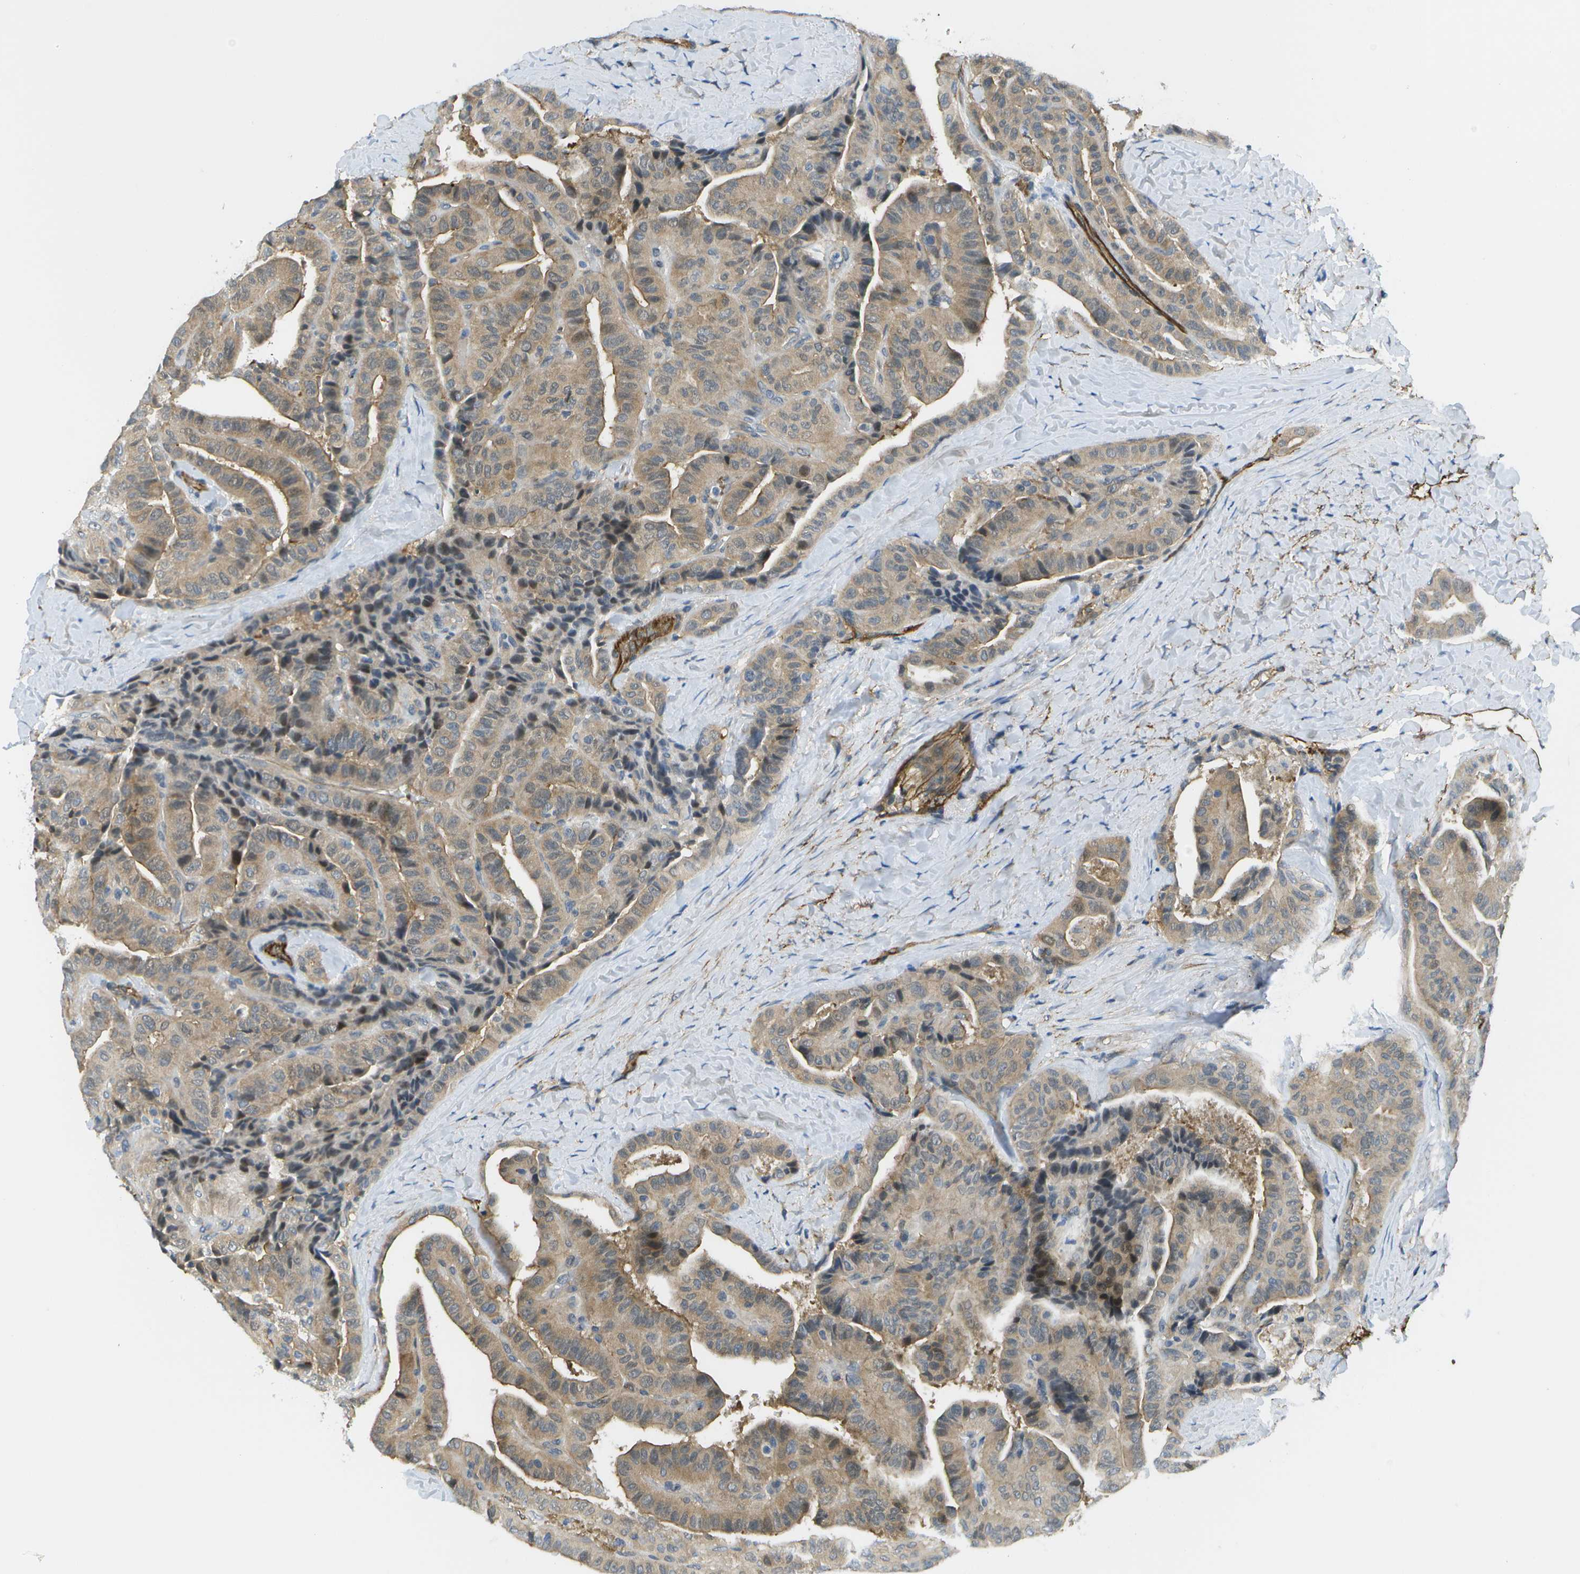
{"staining": {"intensity": "weak", "quantity": ">75%", "location": "cytoplasmic/membranous"}, "tissue": "thyroid cancer", "cell_type": "Tumor cells", "image_type": "cancer", "snomed": [{"axis": "morphology", "description": "Papillary adenocarcinoma, NOS"}, {"axis": "topography", "description": "Thyroid gland"}], "caption": "This is a histology image of immunohistochemistry (IHC) staining of papillary adenocarcinoma (thyroid), which shows weak positivity in the cytoplasmic/membranous of tumor cells.", "gene": "KIAA0040", "patient": {"sex": "male", "age": 77}}